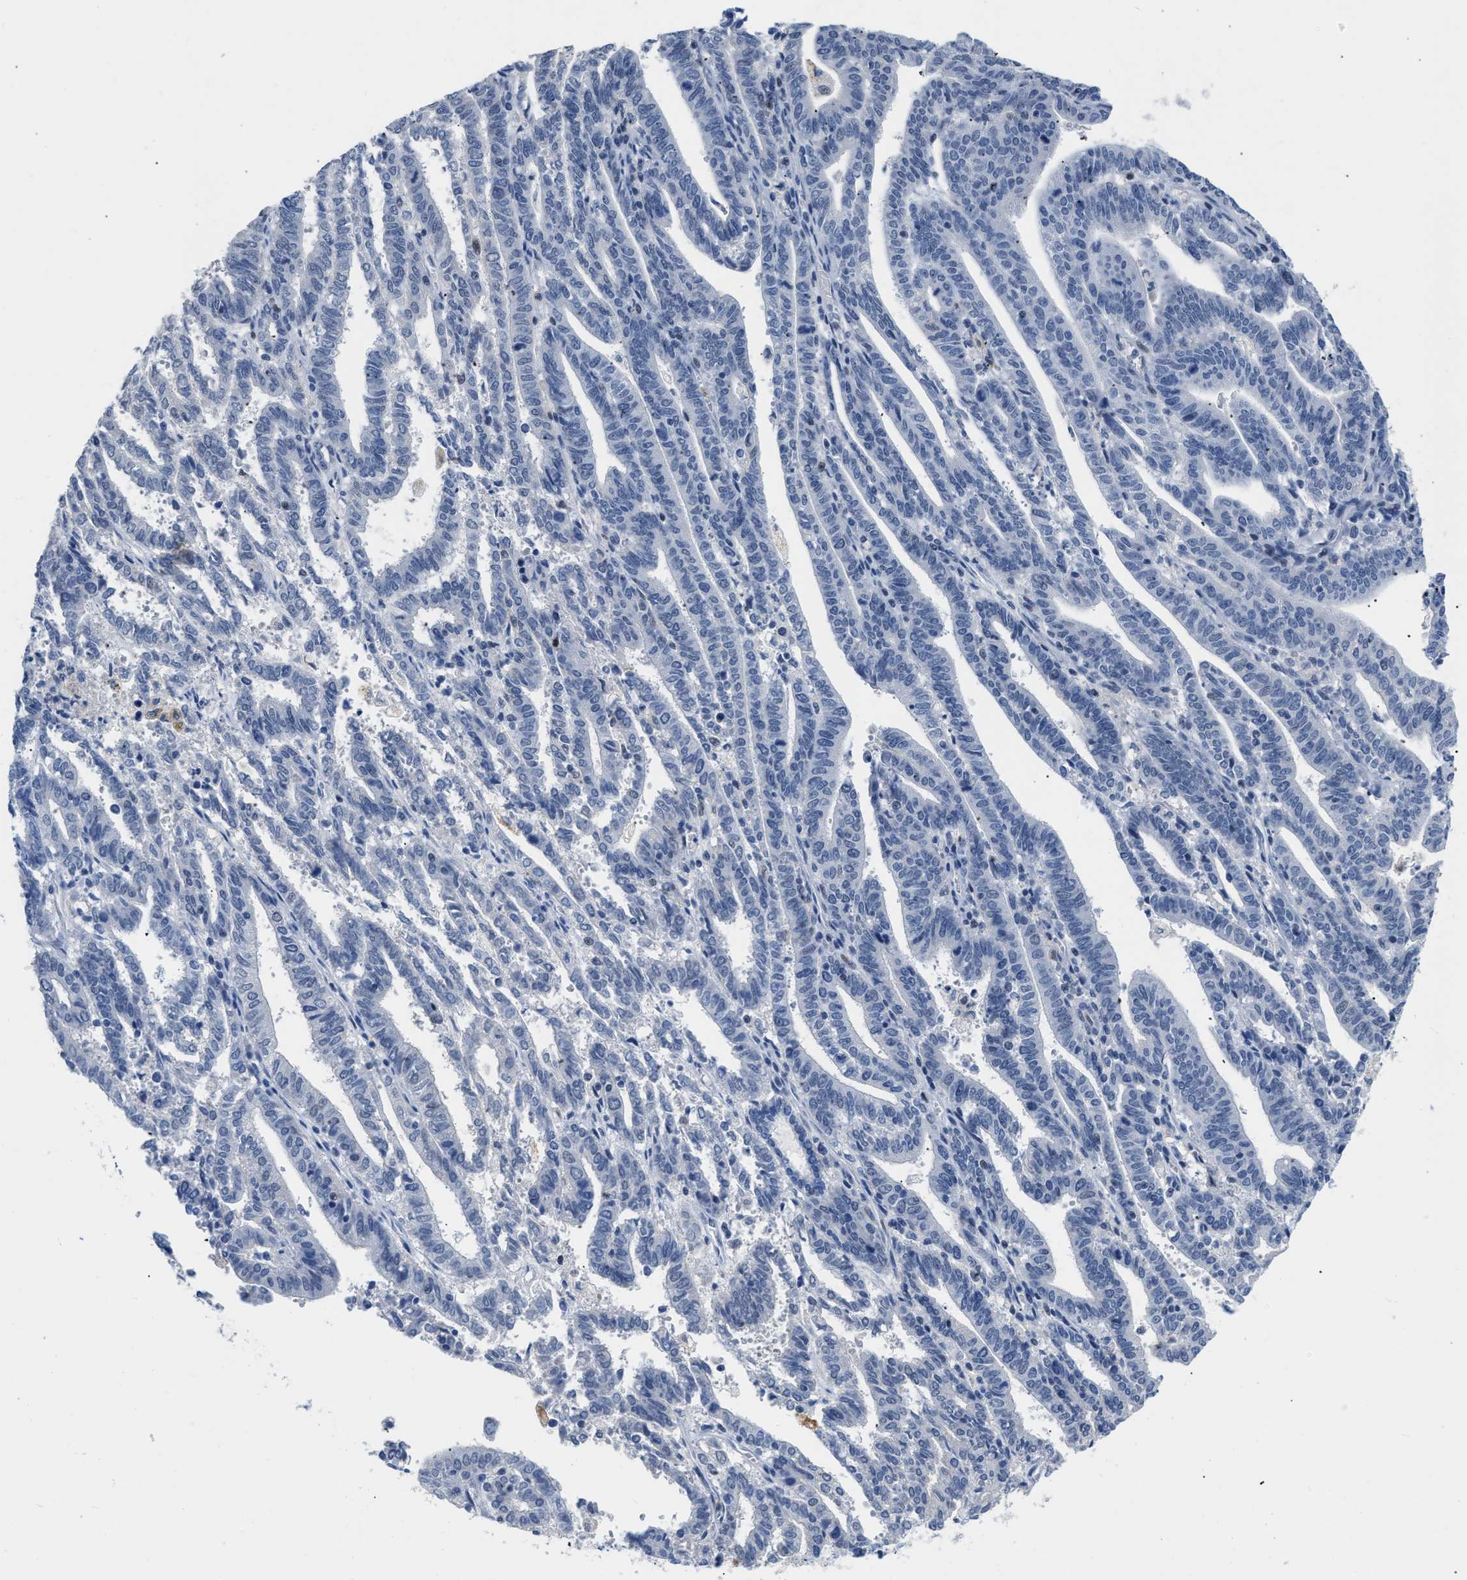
{"staining": {"intensity": "negative", "quantity": "none", "location": "none"}, "tissue": "endometrial cancer", "cell_type": "Tumor cells", "image_type": "cancer", "snomed": [{"axis": "morphology", "description": "Adenocarcinoma, NOS"}, {"axis": "topography", "description": "Uterus"}], "caption": "This is an IHC photomicrograph of endometrial cancer. There is no positivity in tumor cells.", "gene": "BOLL", "patient": {"sex": "female", "age": 83}}